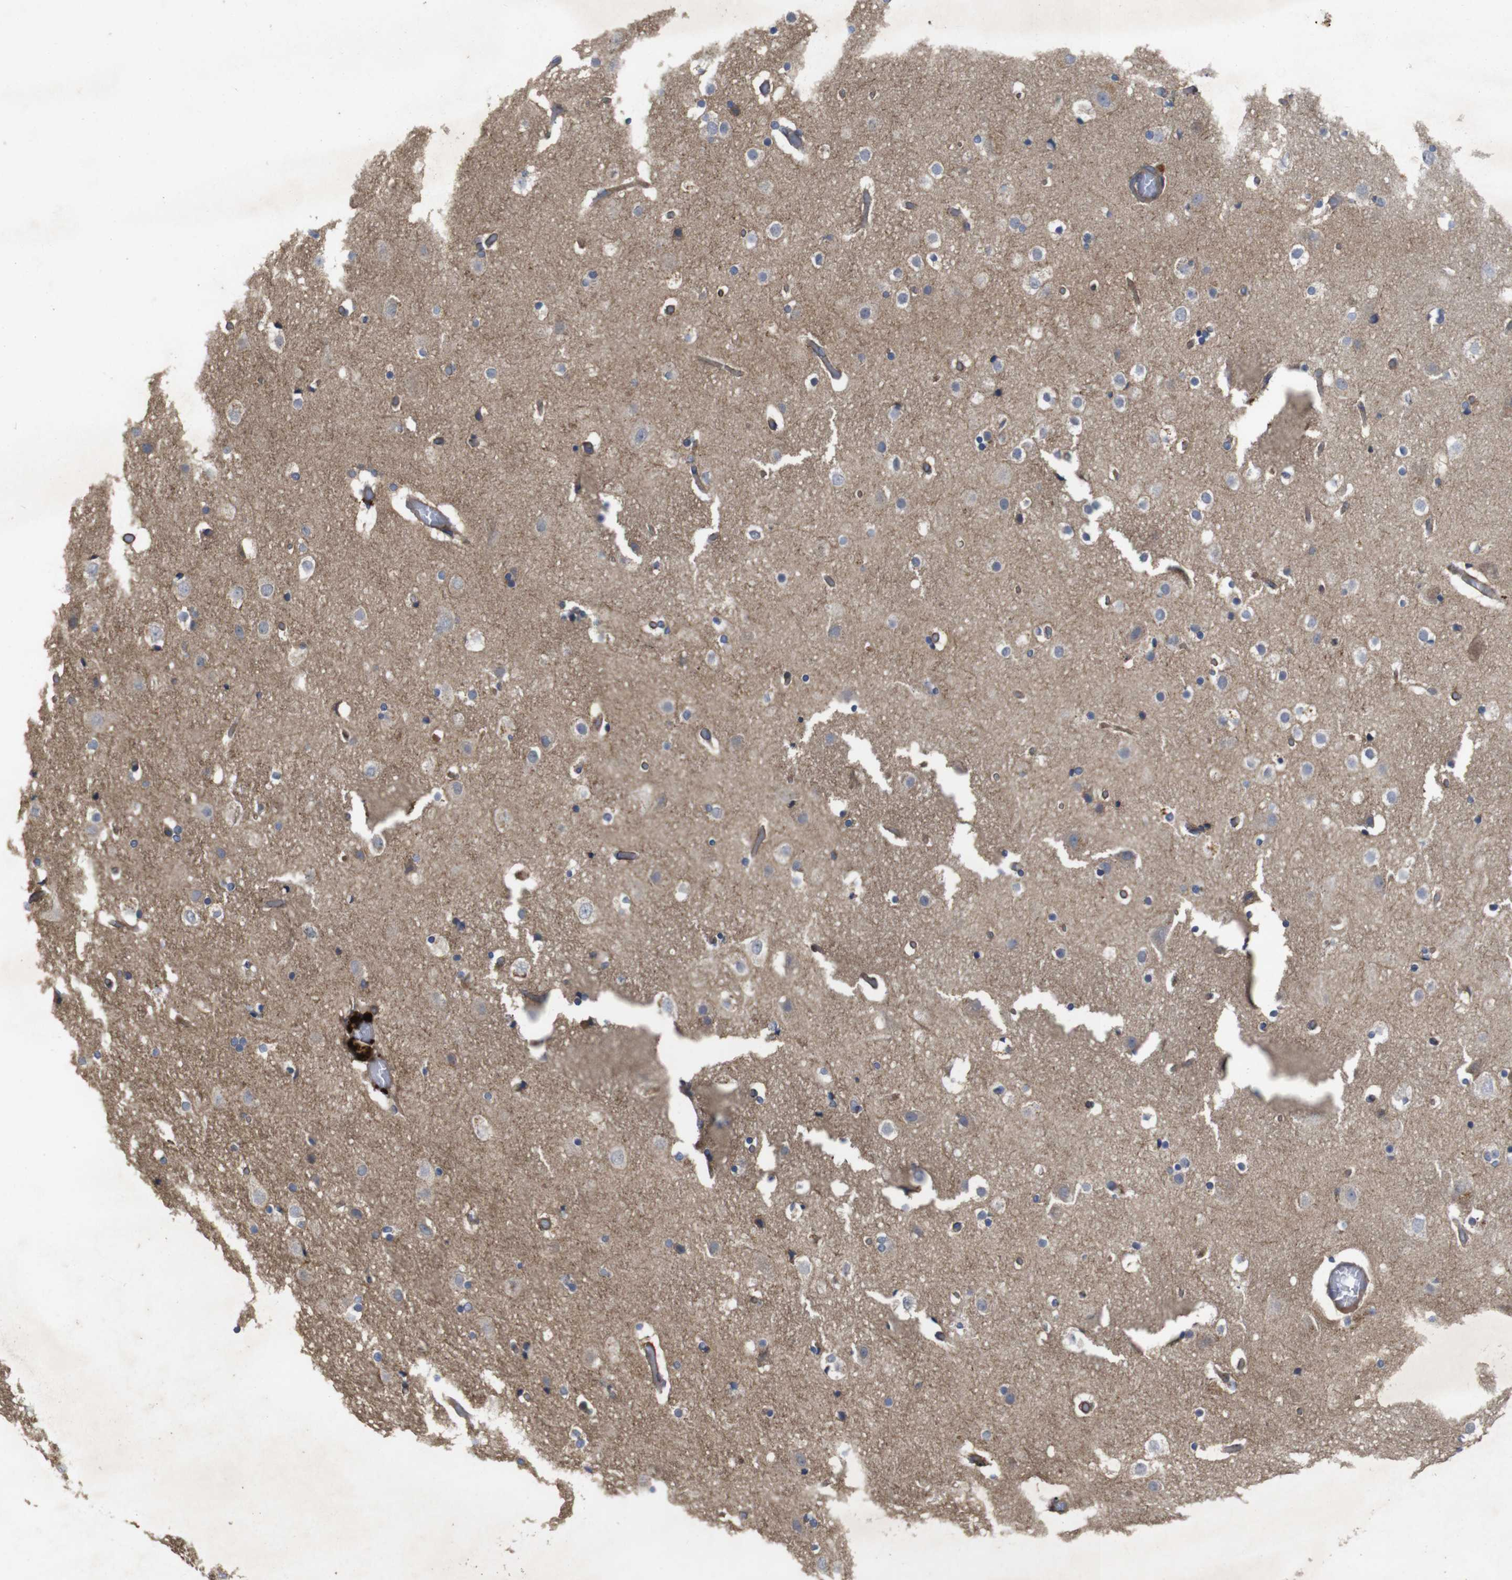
{"staining": {"intensity": "negative", "quantity": "none", "location": "none"}, "tissue": "cerebral cortex", "cell_type": "Endothelial cells", "image_type": "normal", "snomed": [{"axis": "morphology", "description": "Normal tissue, NOS"}, {"axis": "topography", "description": "Cerebral cortex"}], "caption": "Immunohistochemistry histopathology image of normal cerebral cortex stained for a protein (brown), which demonstrates no staining in endothelial cells.", "gene": "KCNS3", "patient": {"sex": "male", "age": 57}}